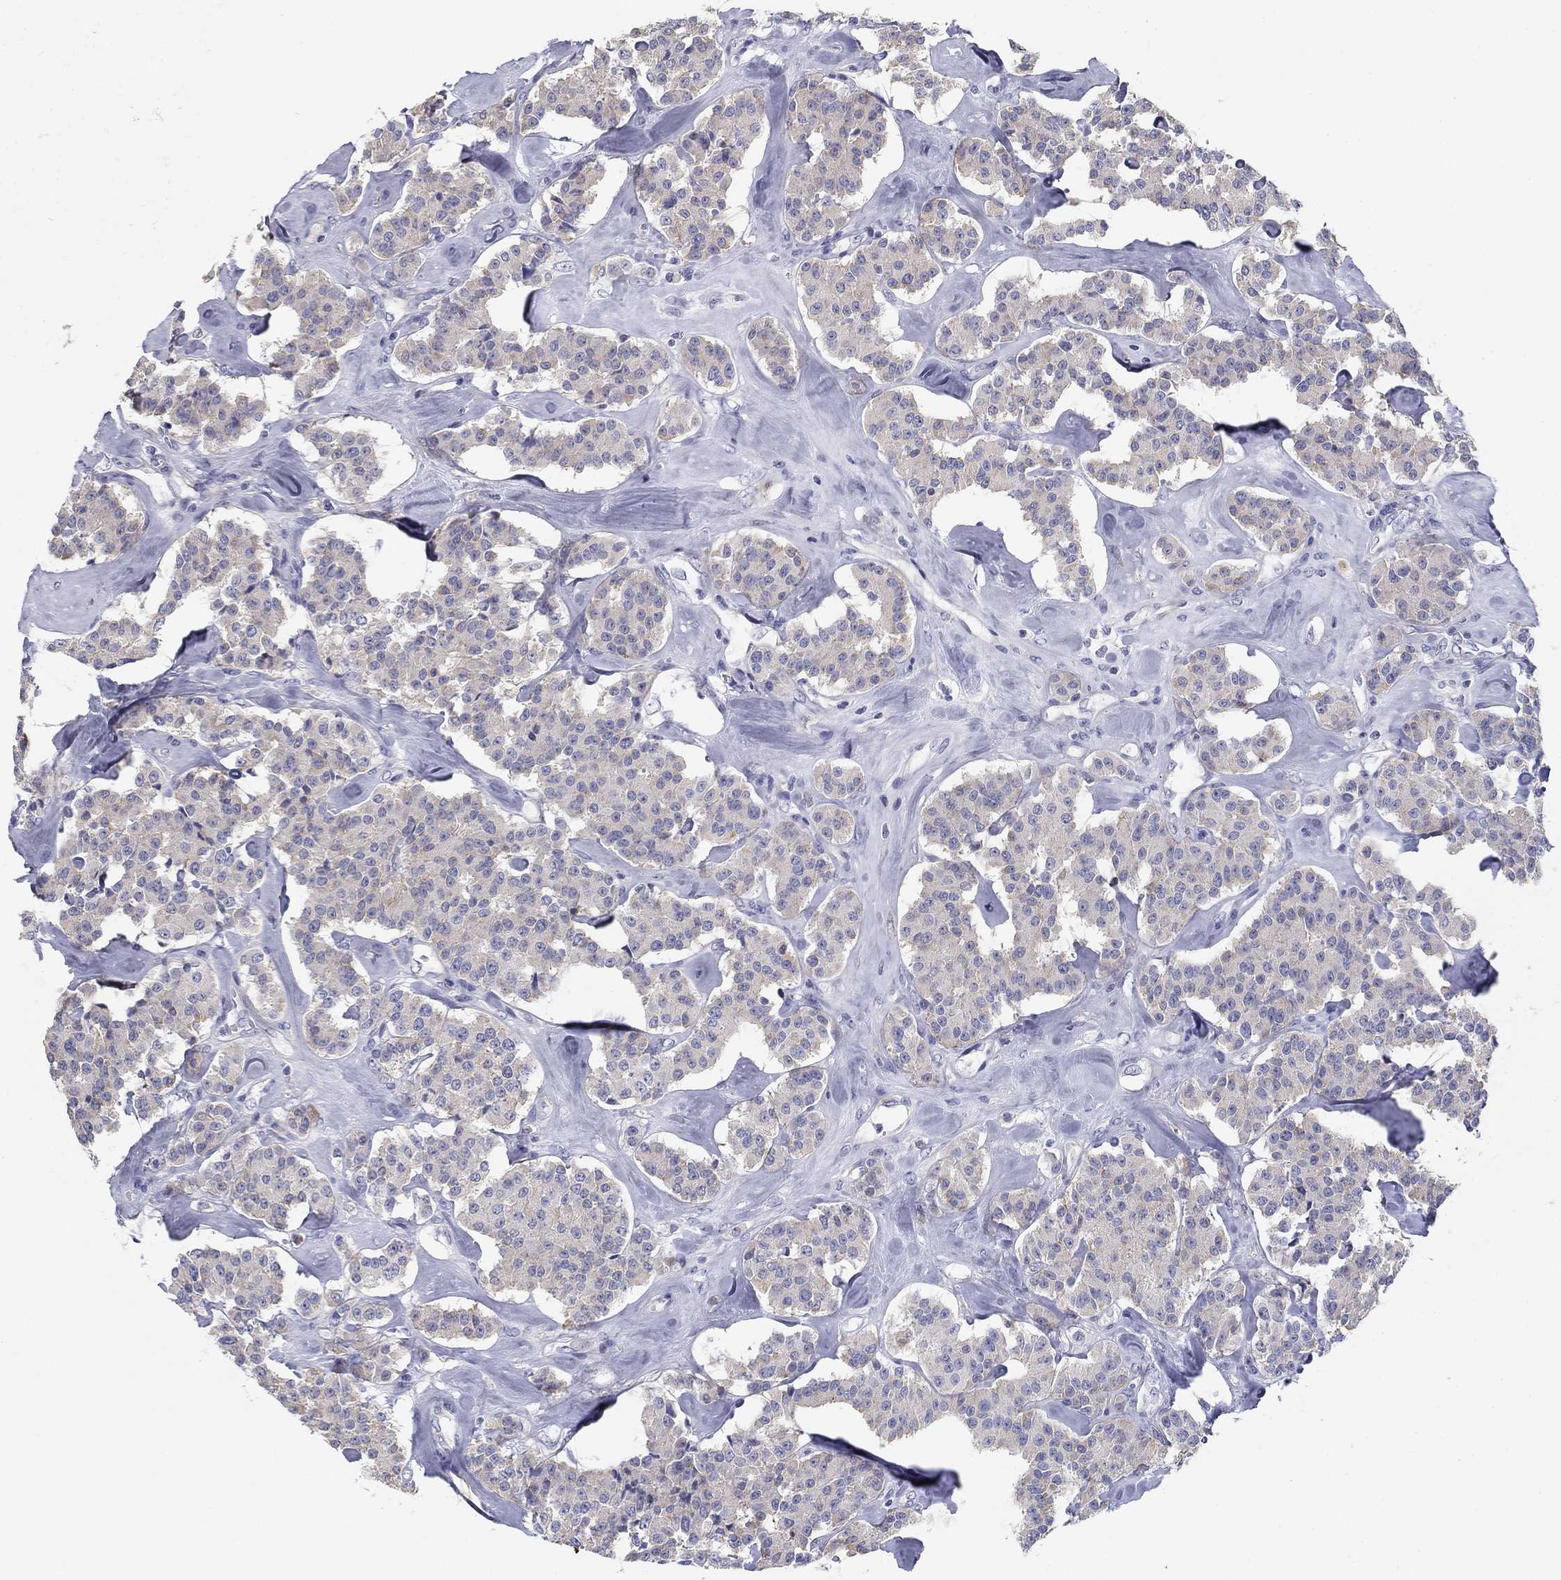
{"staining": {"intensity": "weak", "quantity": ">75%", "location": "cytoplasmic/membranous"}, "tissue": "carcinoid", "cell_type": "Tumor cells", "image_type": "cancer", "snomed": [{"axis": "morphology", "description": "Carcinoid, malignant, NOS"}, {"axis": "topography", "description": "Pancreas"}], "caption": "Carcinoid (malignant) stained for a protein (brown) exhibits weak cytoplasmic/membranous positive positivity in approximately >75% of tumor cells.", "gene": "SEPTIN3", "patient": {"sex": "male", "age": 41}}